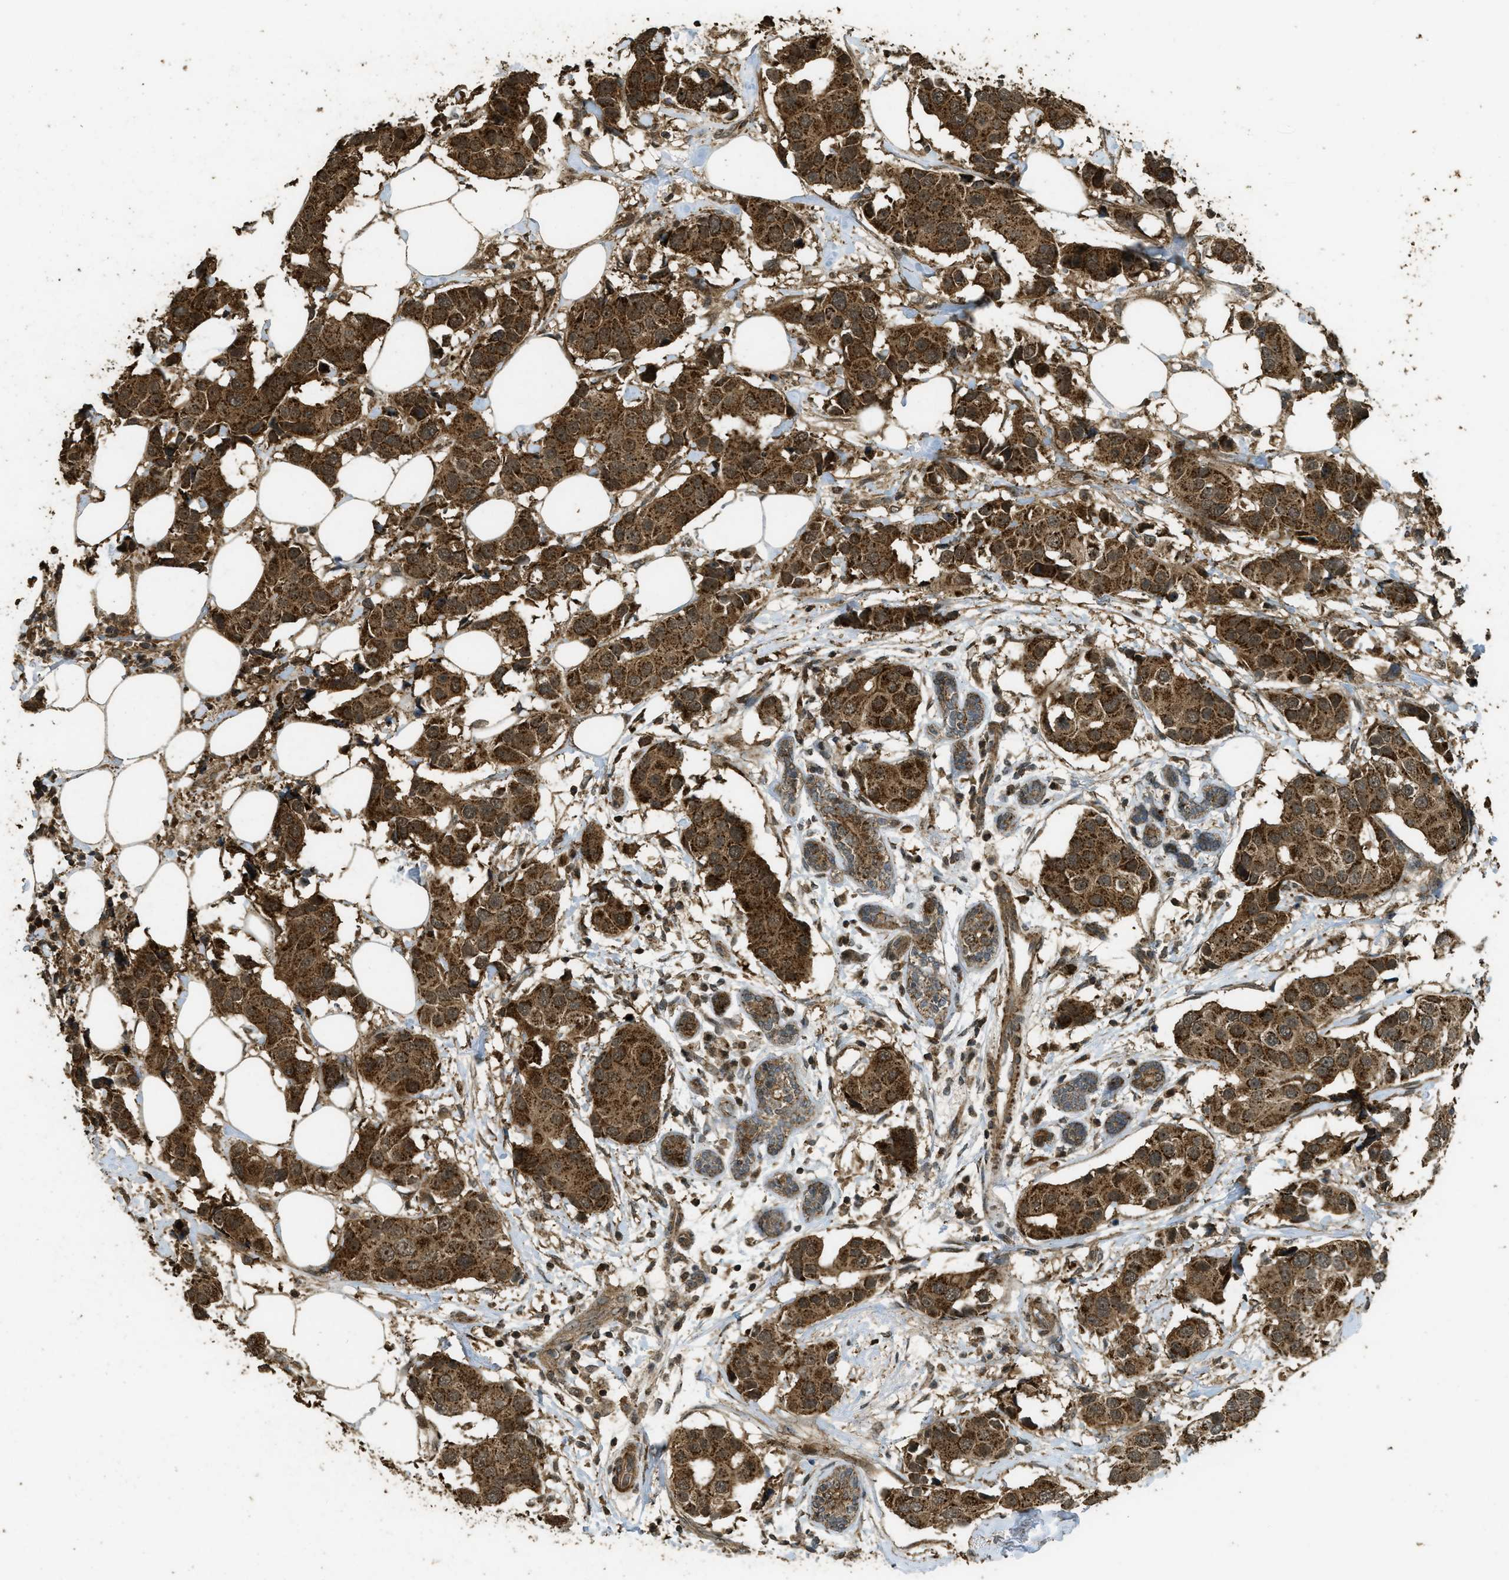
{"staining": {"intensity": "strong", "quantity": ">75%", "location": "cytoplasmic/membranous"}, "tissue": "breast cancer", "cell_type": "Tumor cells", "image_type": "cancer", "snomed": [{"axis": "morphology", "description": "Normal tissue, NOS"}, {"axis": "morphology", "description": "Duct carcinoma"}, {"axis": "topography", "description": "Breast"}], "caption": "High-power microscopy captured an immunohistochemistry (IHC) image of breast intraductal carcinoma, revealing strong cytoplasmic/membranous expression in approximately >75% of tumor cells.", "gene": "CTPS1", "patient": {"sex": "female", "age": 39}}